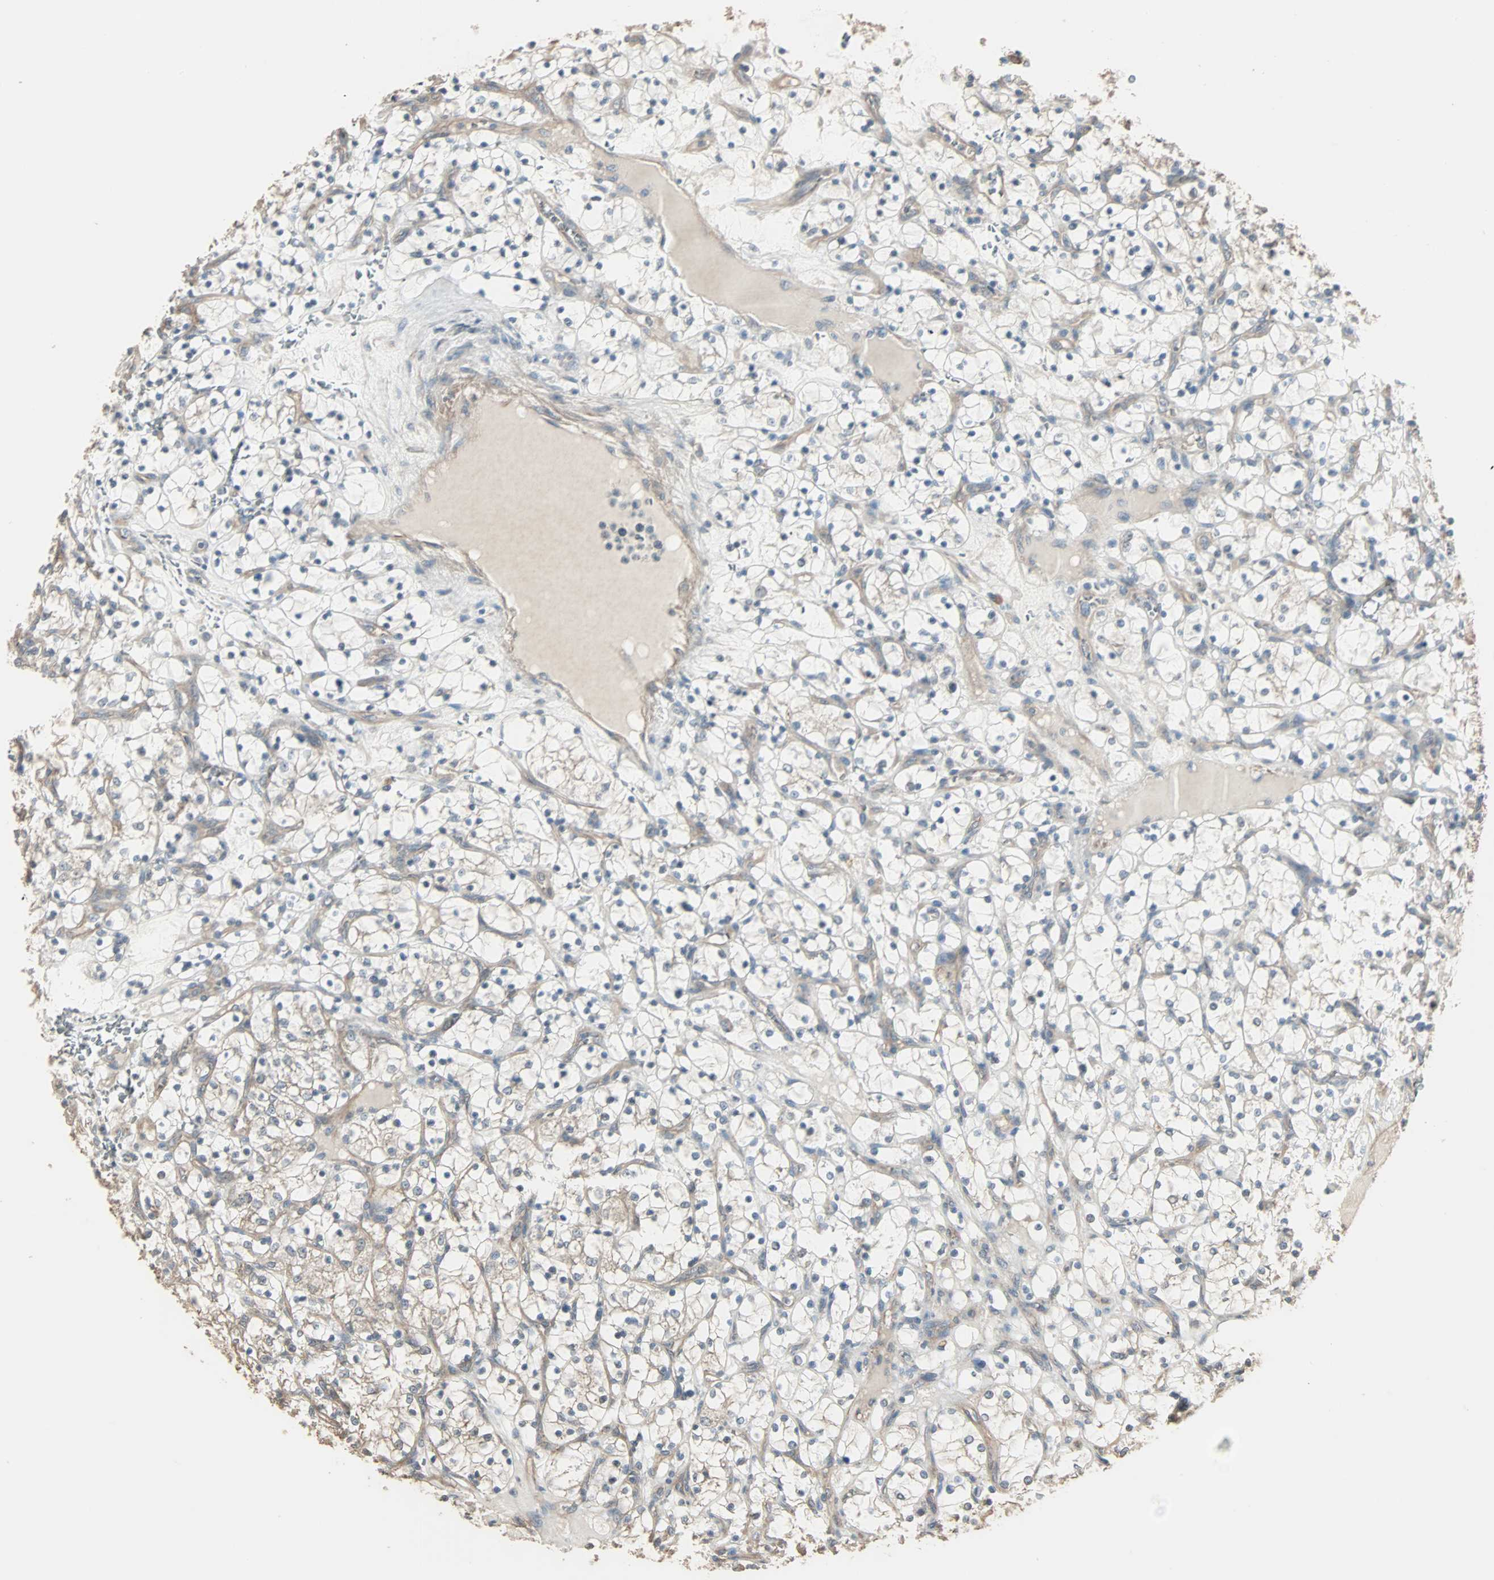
{"staining": {"intensity": "weak", "quantity": "<25%", "location": "cytoplasmic/membranous"}, "tissue": "renal cancer", "cell_type": "Tumor cells", "image_type": "cancer", "snomed": [{"axis": "morphology", "description": "Adenocarcinoma, NOS"}, {"axis": "topography", "description": "Kidney"}], "caption": "A histopathology image of human renal adenocarcinoma is negative for staining in tumor cells. The staining was performed using DAB (3,3'-diaminobenzidine) to visualize the protein expression in brown, while the nuclei were stained in blue with hematoxylin (Magnification: 20x).", "gene": "GALNT3", "patient": {"sex": "female", "age": 69}}